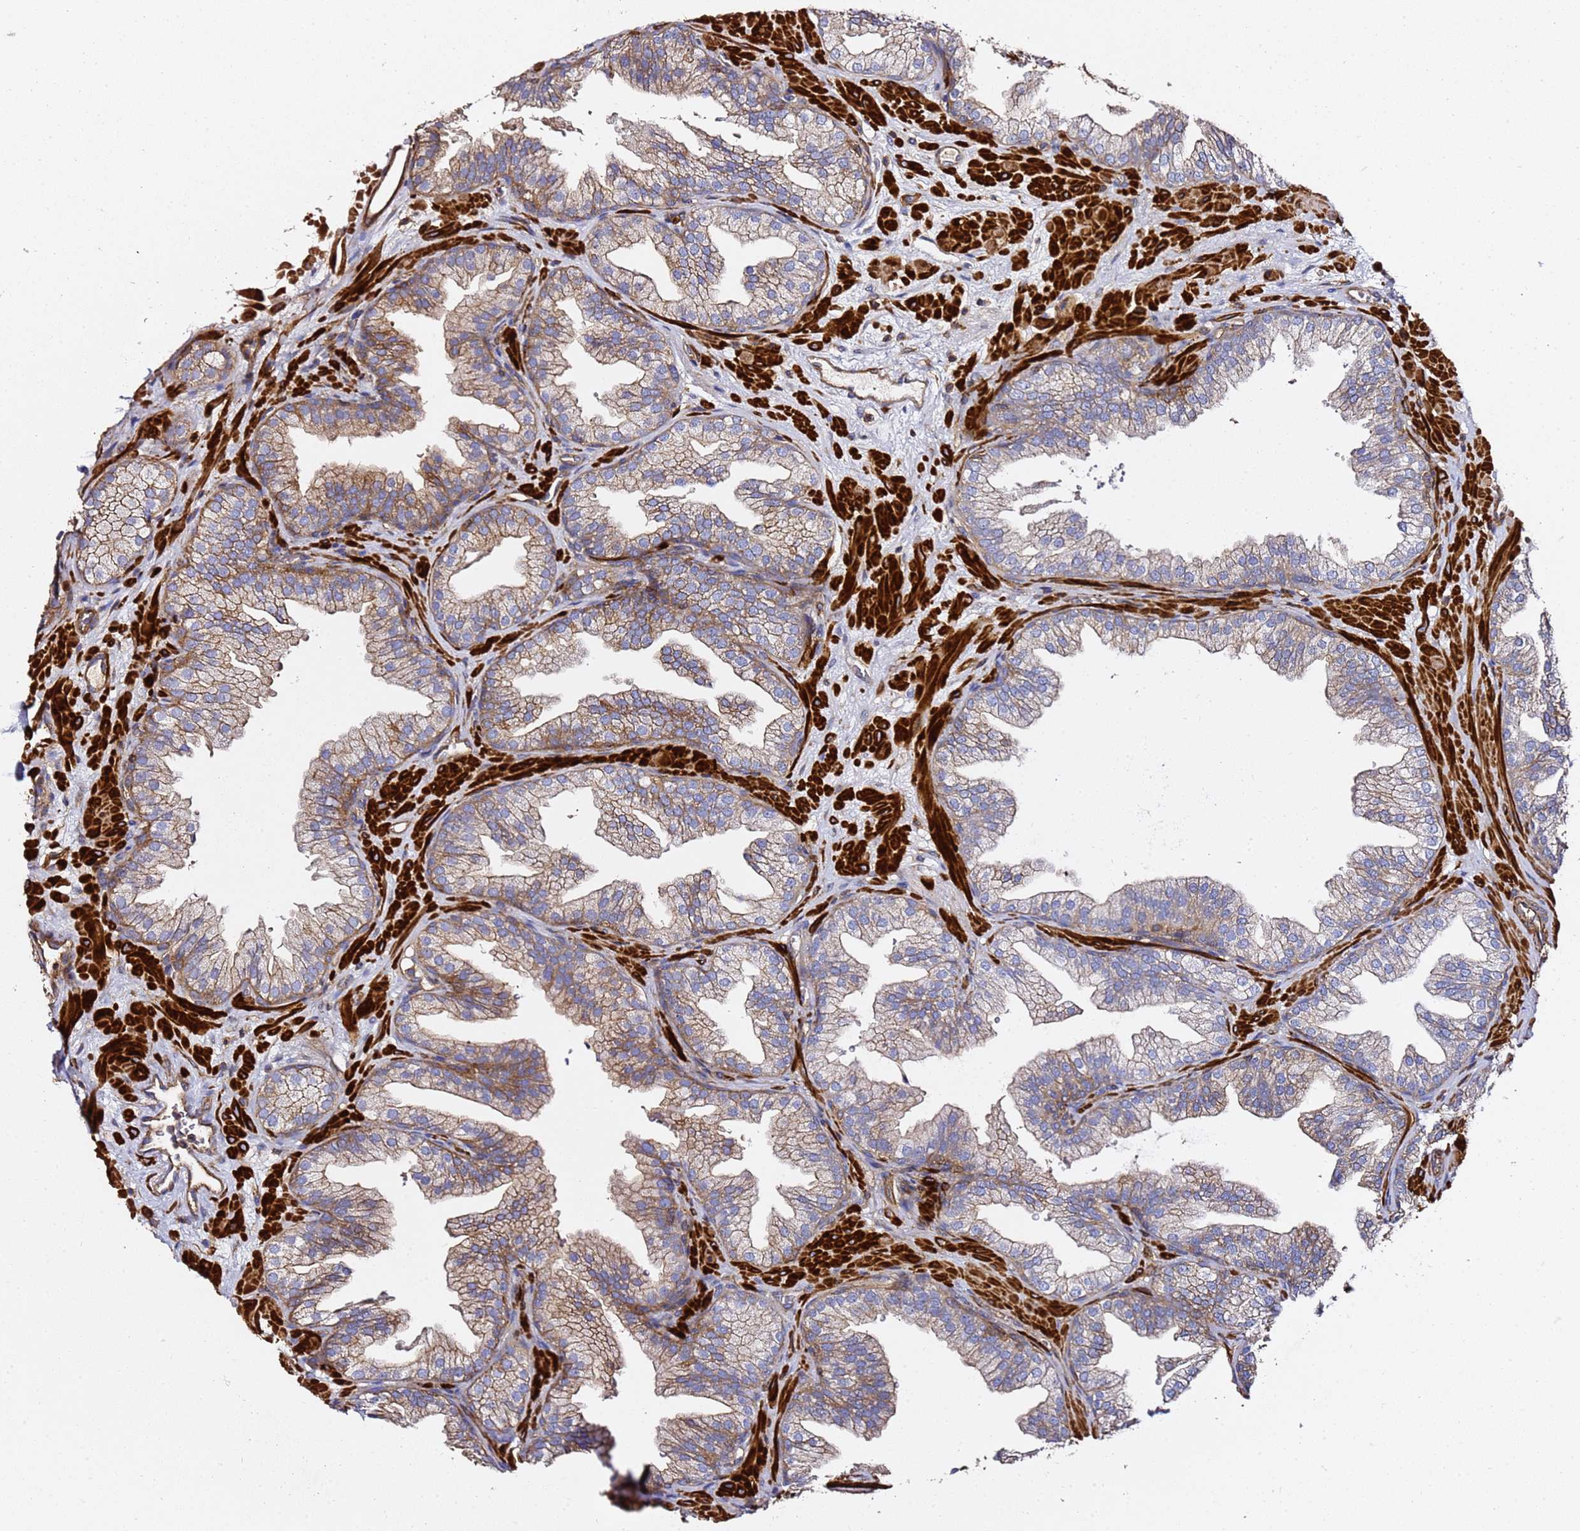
{"staining": {"intensity": "moderate", "quantity": "25%-75%", "location": "cytoplasmic/membranous"}, "tissue": "prostate", "cell_type": "Glandular cells", "image_type": "normal", "snomed": [{"axis": "morphology", "description": "Normal tissue, NOS"}, {"axis": "topography", "description": "Prostate"}], "caption": "Immunohistochemical staining of unremarkable prostate demonstrates moderate cytoplasmic/membranous protein expression in about 25%-75% of glandular cells.", "gene": "ZFP36L2", "patient": {"sex": "male", "age": 37}}